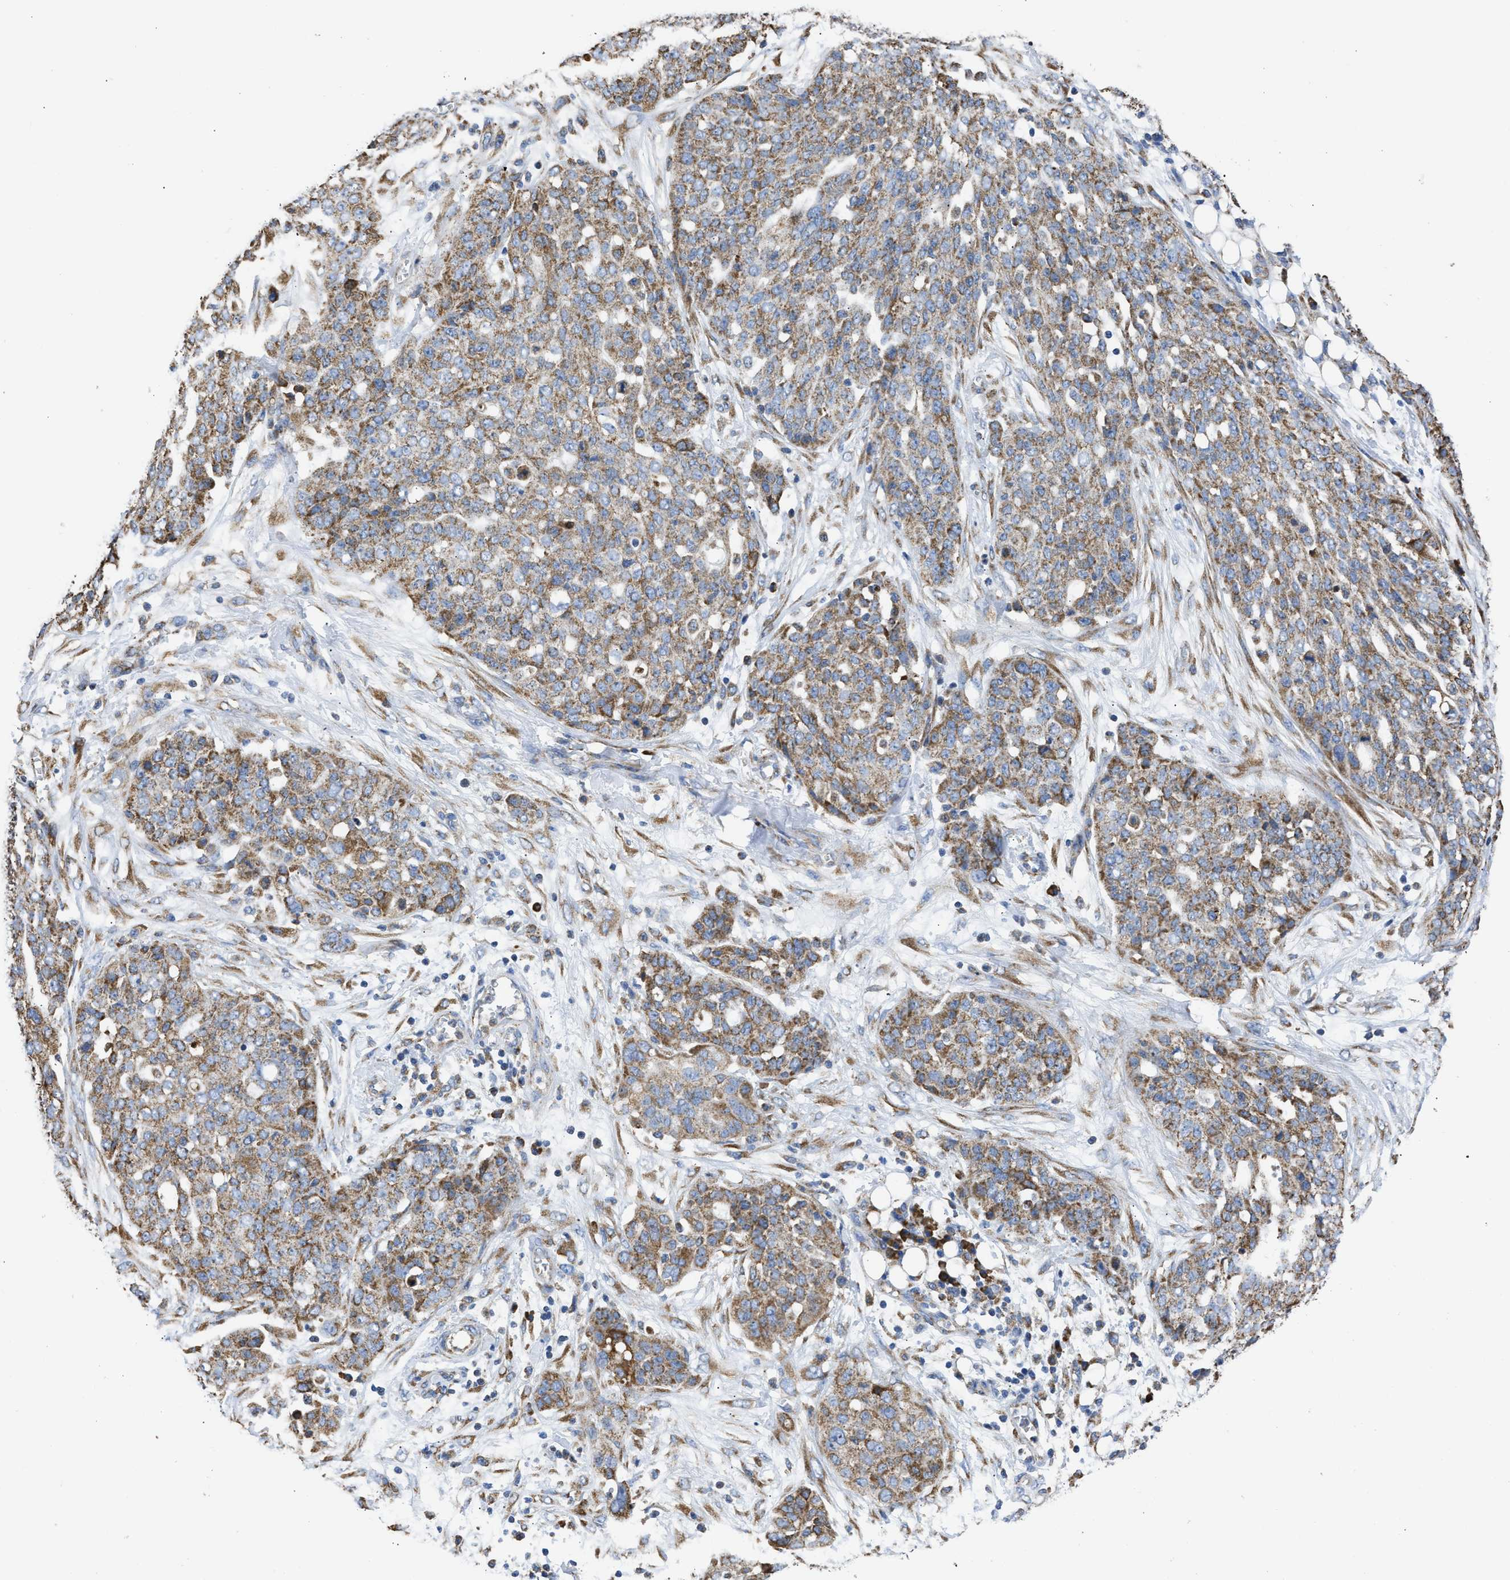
{"staining": {"intensity": "moderate", "quantity": ">75%", "location": "cytoplasmic/membranous"}, "tissue": "ovarian cancer", "cell_type": "Tumor cells", "image_type": "cancer", "snomed": [{"axis": "morphology", "description": "Cystadenocarcinoma, serous, NOS"}, {"axis": "topography", "description": "Soft tissue"}, {"axis": "topography", "description": "Ovary"}], "caption": "This image displays ovarian cancer (serous cystadenocarcinoma) stained with immunohistochemistry (IHC) to label a protein in brown. The cytoplasmic/membranous of tumor cells show moderate positivity for the protein. Nuclei are counter-stained blue.", "gene": "CYCS", "patient": {"sex": "female", "age": 57}}